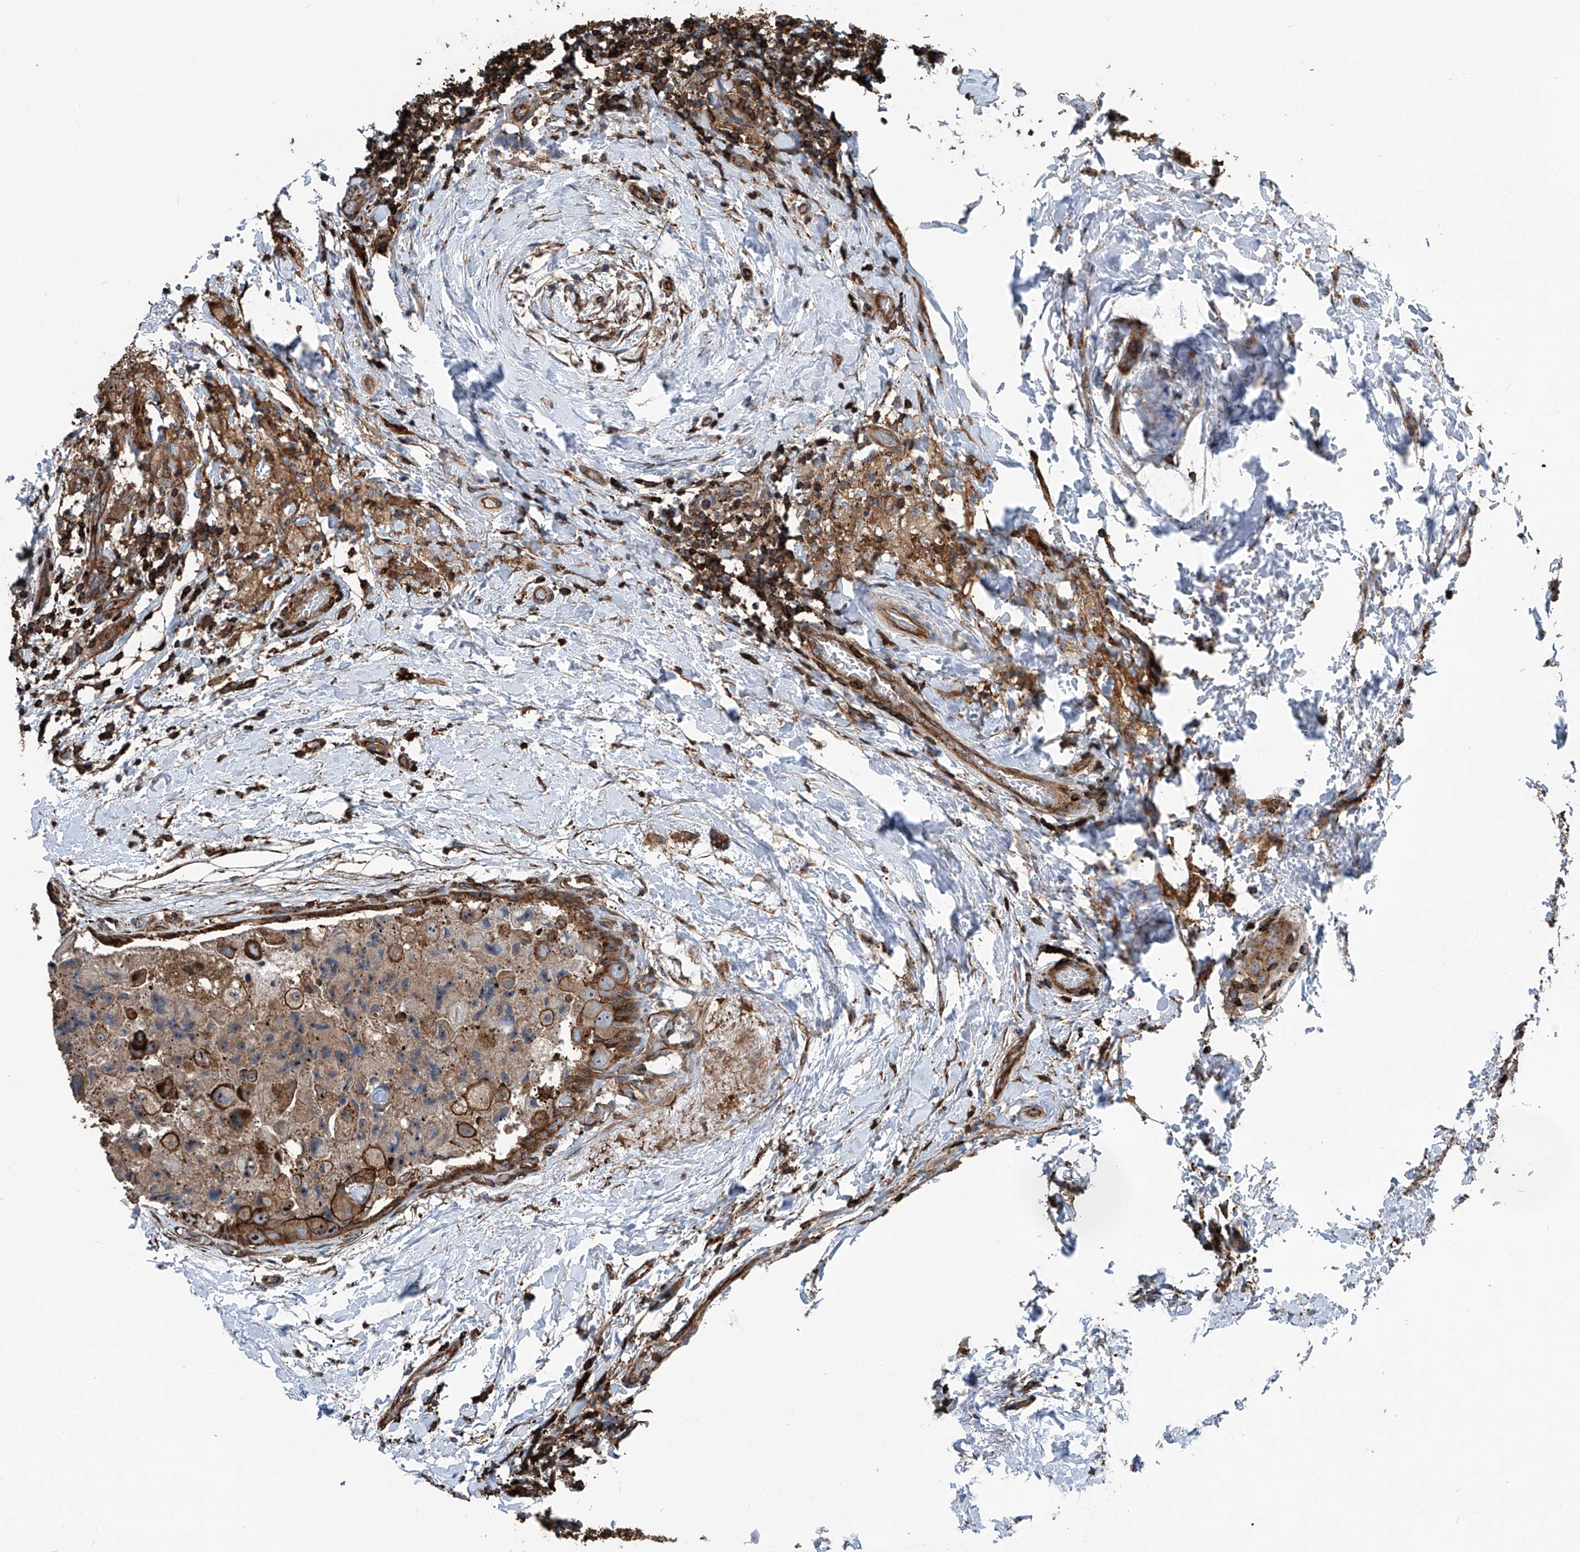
{"staining": {"intensity": "moderate", "quantity": ">75%", "location": "cytoplasmic/membranous,nuclear"}, "tissue": "breast cancer", "cell_type": "Tumor cells", "image_type": "cancer", "snomed": [{"axis": "morphology", "description": "Duct carcinoma"}, {"axis": "topography", "description": "Breast"}], "caption": "Infiltrating ductal carcinoma (breast) stained for a protein shows moderate cytoplasmic/membranous and nuclear positivity in tumor cells. The staining is performed using DAB (3,3'-diaminobenzidine) brown chromogen to label protein expression. The nuclei are counter-stained blue using hematoxylin.", "gene": "ZNF484", "patient": {"sex": "female", "age": 62}}